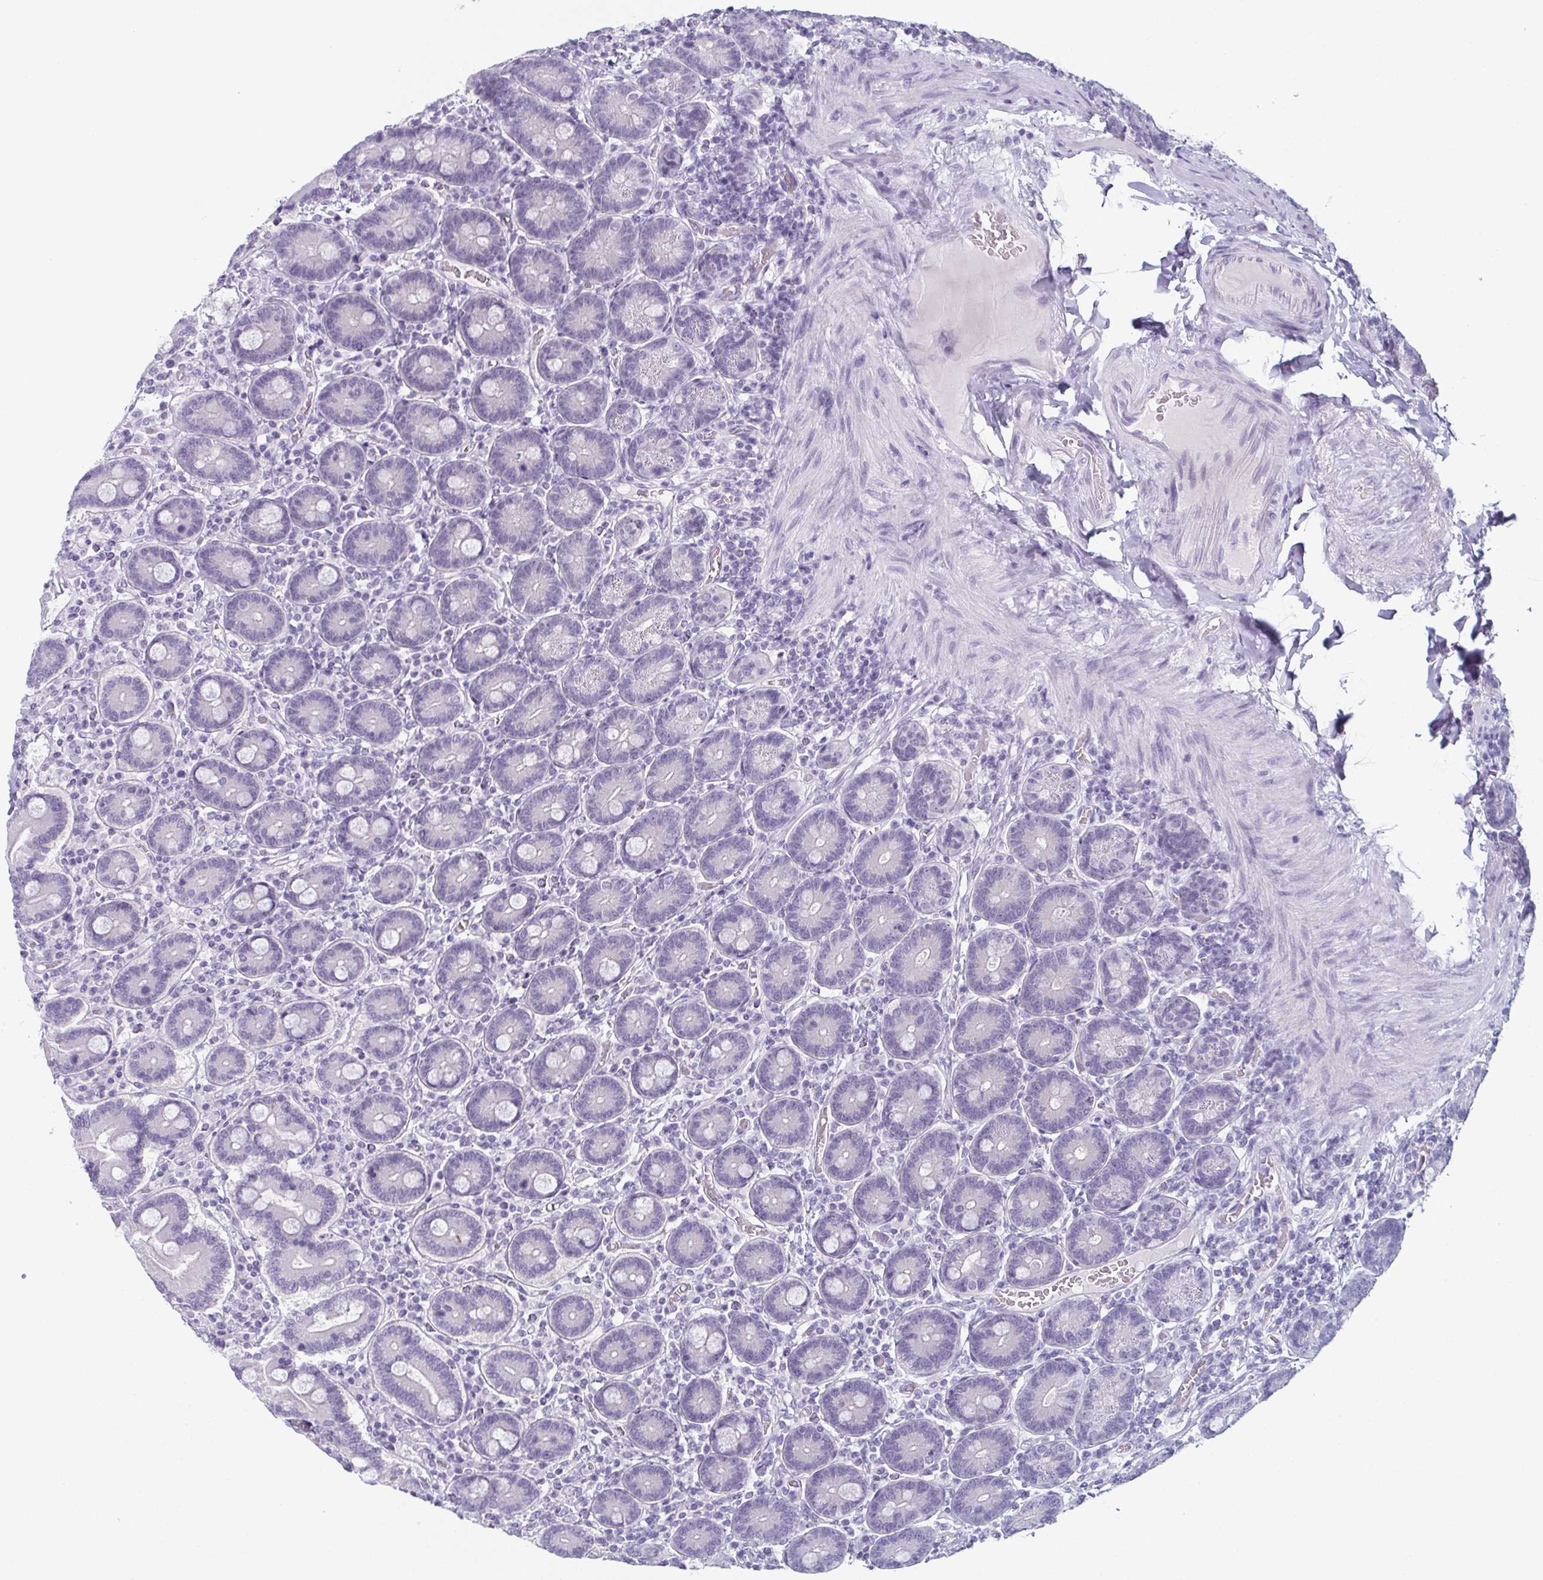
{"staining": {"intensity": "negative", "quantity": "none", "location": "none"}, "tissue": "duodenum", "cell_type": "Glandular cells", "image_type": "normal", "snomed": [{"axis": "morphology", "description": "Normal tissue, NOS"}, {"axis": "topography", "description": "Duodenum"}], "caption": "High power microscopy histopathology image of an immunohistochemistry (IHC) photomicrograph of unremarkable duodenum, revealing no significant positivity in glandular cells. The staining was performed using DAB (3,3'-diaminobenzidine) to visualize the protein expression in brown, while the nuclei were stained in blue with hematoxylin (Magnification: 20x).", "gene": "ENKUR", "patient": {"sex": "female", "age": 62}}